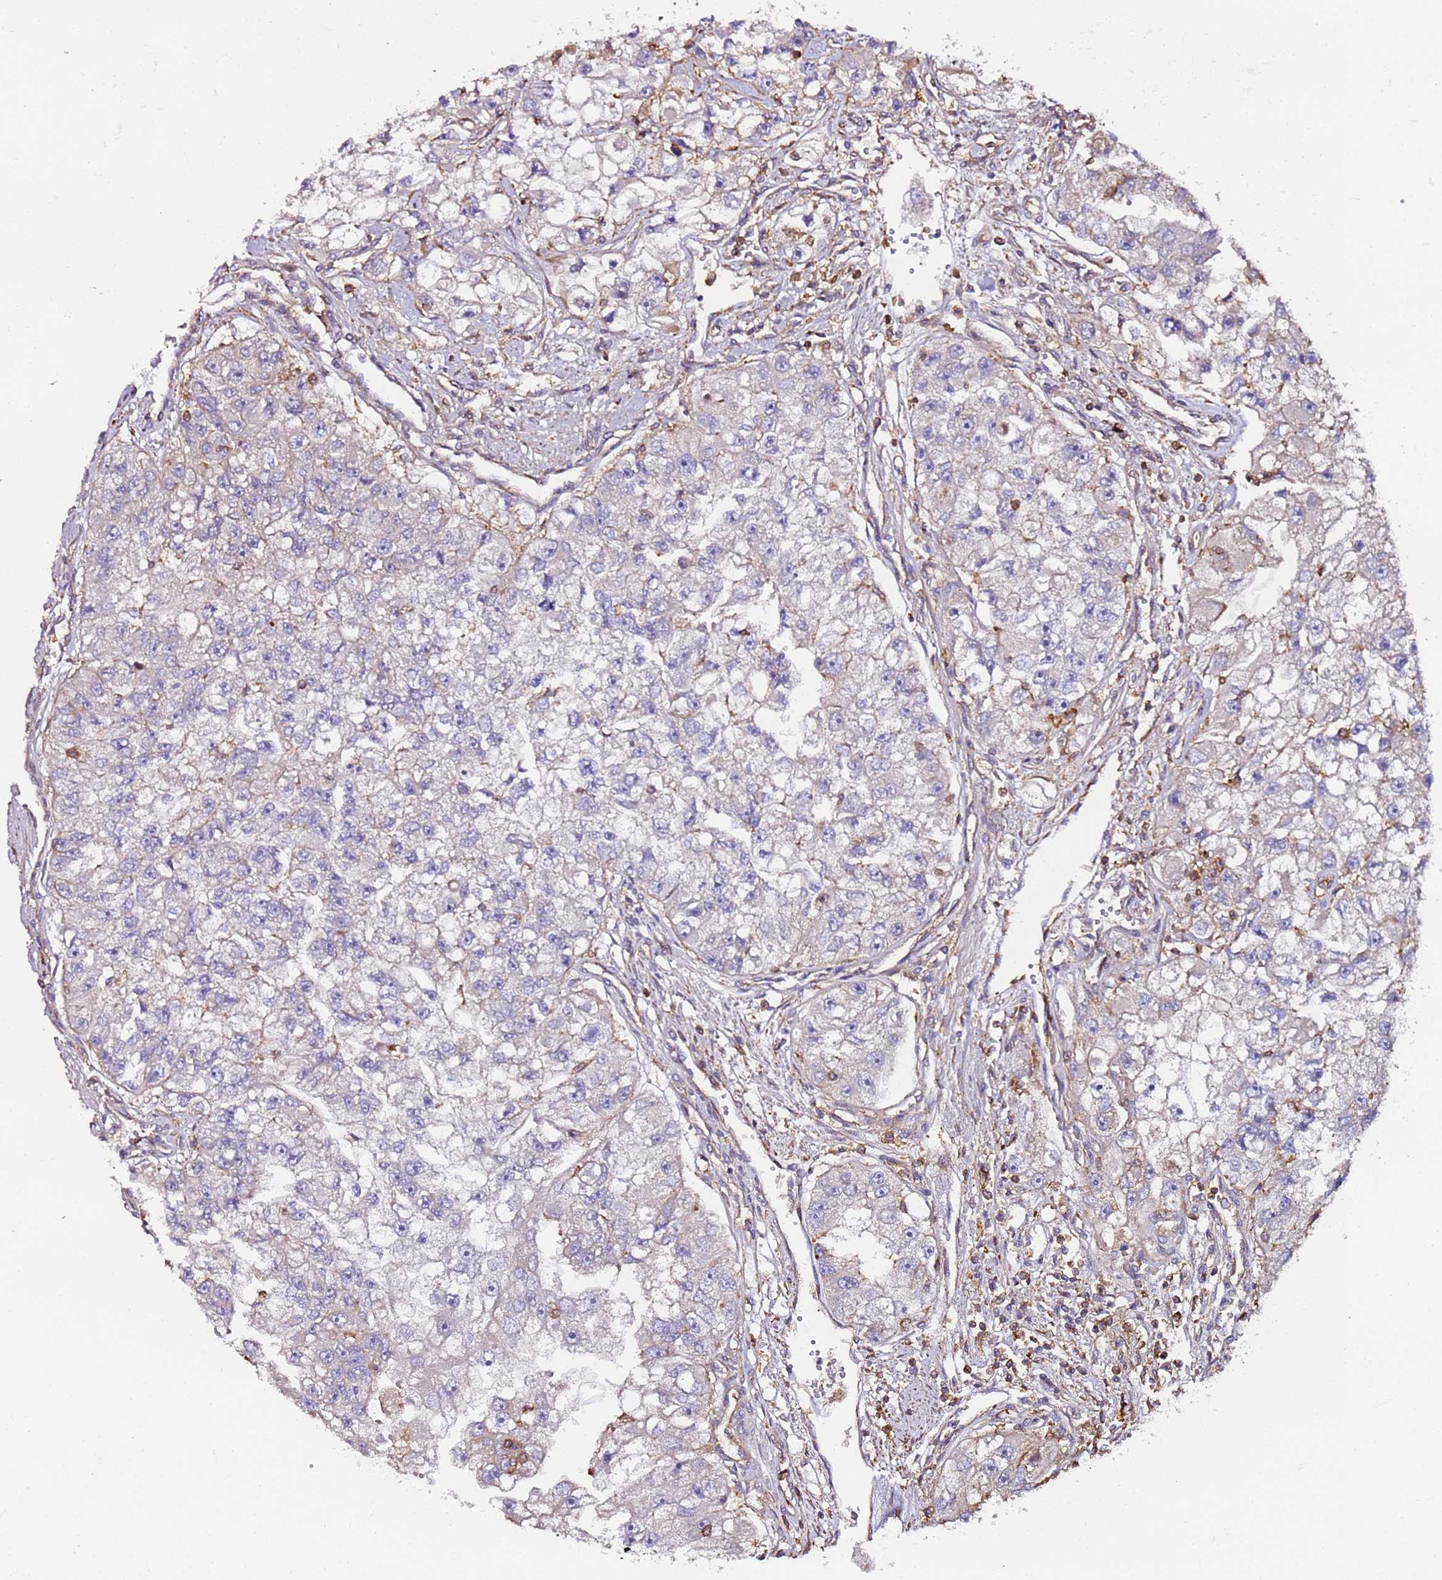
{"staining": {"intensity": "negative", "quantity": "none", "location": "none"}, "tissue": "renal cancer", "cell_type": "Tumor cells", "image_type": "cancer", "snomed": [{"axis": "morphology", "description": "Adenocarcinoma, NOS"}, {"axis": "topography", "description": "Kidney"}], "caption": "This is a photomicrograph of immunohistochemistry (IHC) staining of renal cancer (adenocarcinoma), which shows no staining in tumor cells. (IHC, brightfield microscopy, high magnification).", "gene": "CYP2U1", "patient": {"sex": "male", "age": 63}}